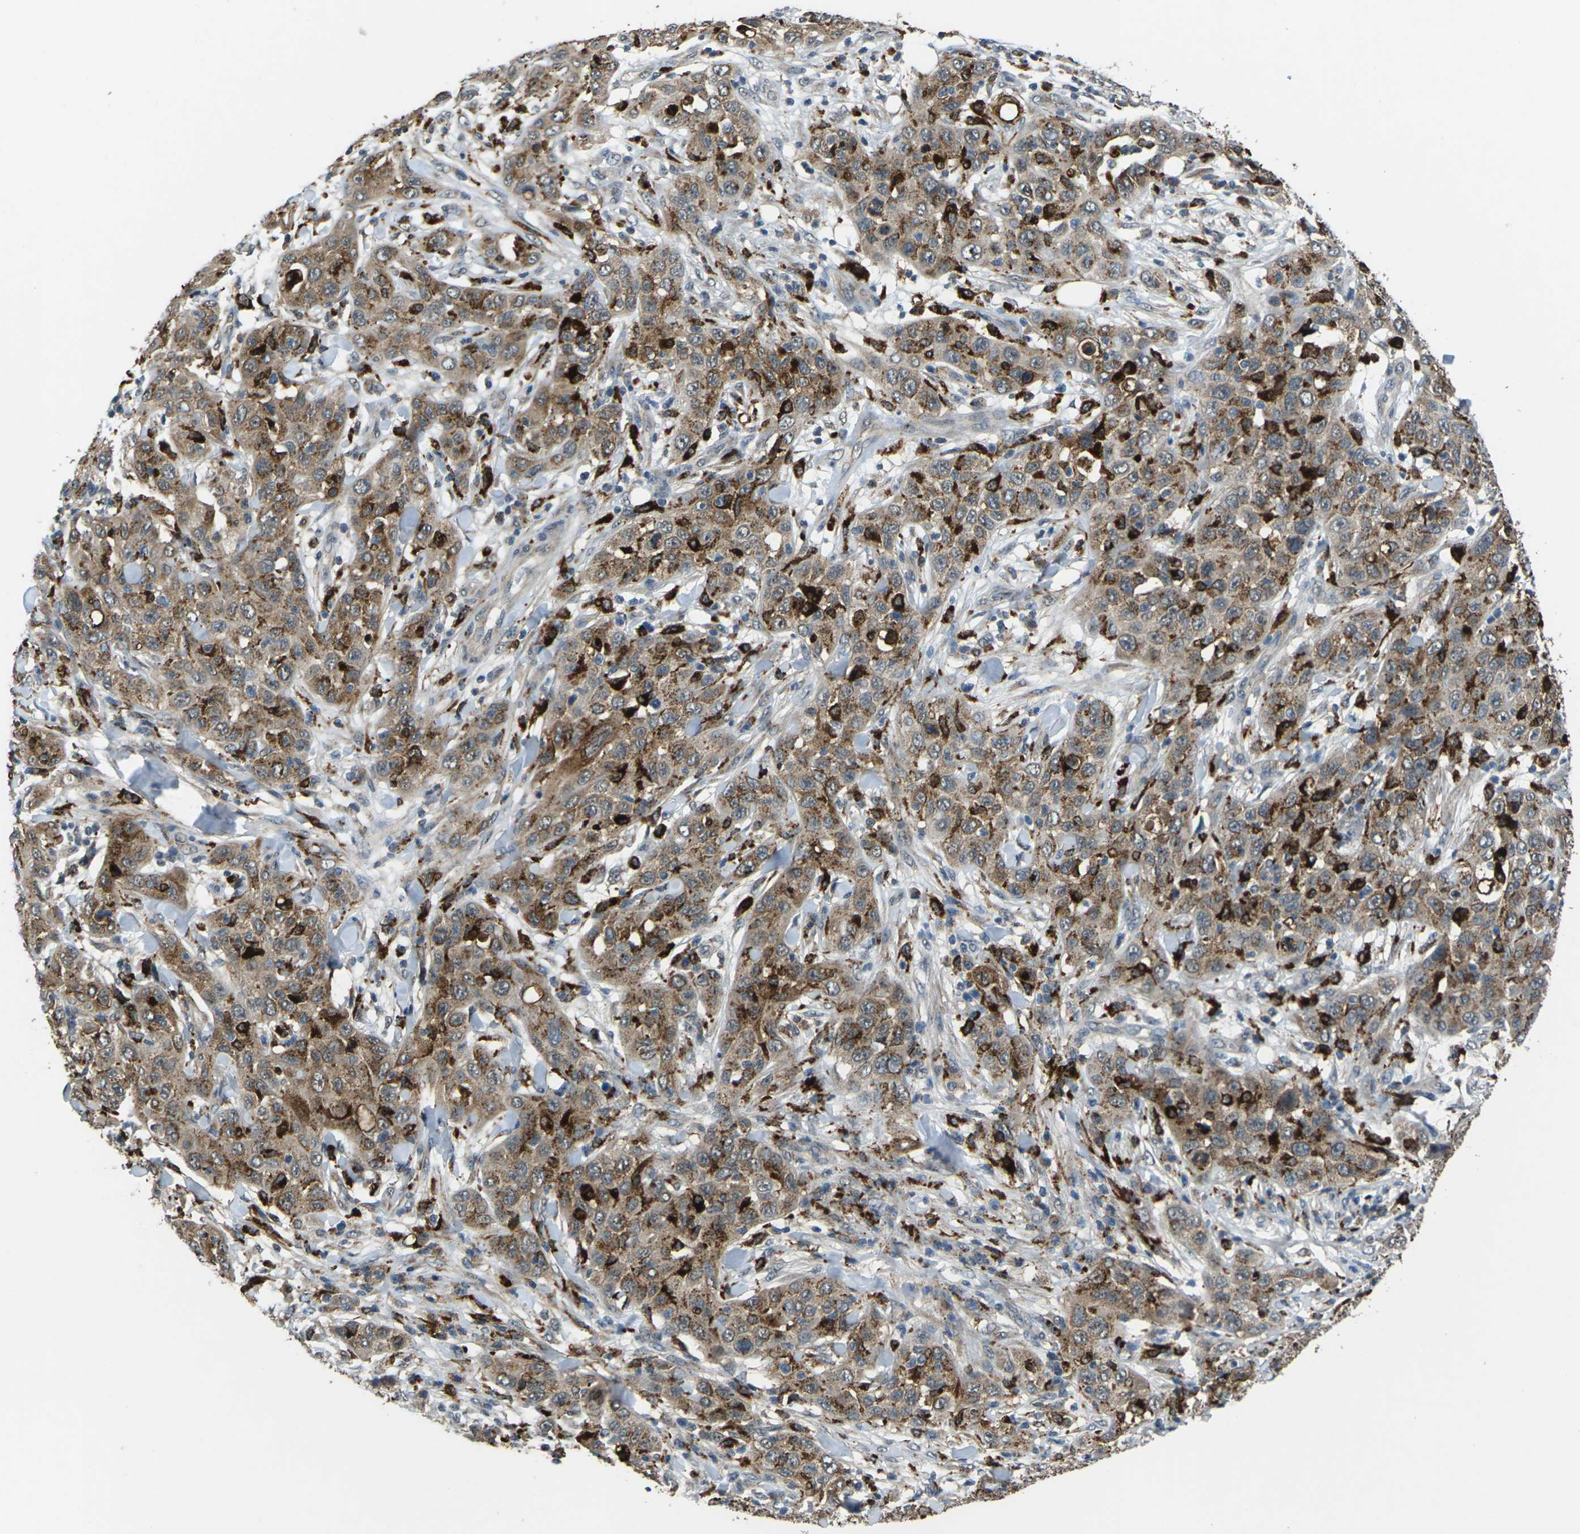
{"staining": {"intensity": "moderate", "quantity": ">75%", "location": "cytoplasmic/membranous"}, "tissue": "skin cancer", "cell_type": "Tumor cells", "image_type": "cancer", "snomed": [{"axis": "morphology", "description": "Squamous cell carcinoma, NOS"}, {"axis": "topography", "description": "Skin"}], "caption": "Protein staining of skin cancer tissue exhibits moderate cytoplasmic/membranous positivity in about >75% of tumor cells.", "gene": "SLC31A2", "patient": {"sex": "female", "age": 88}}